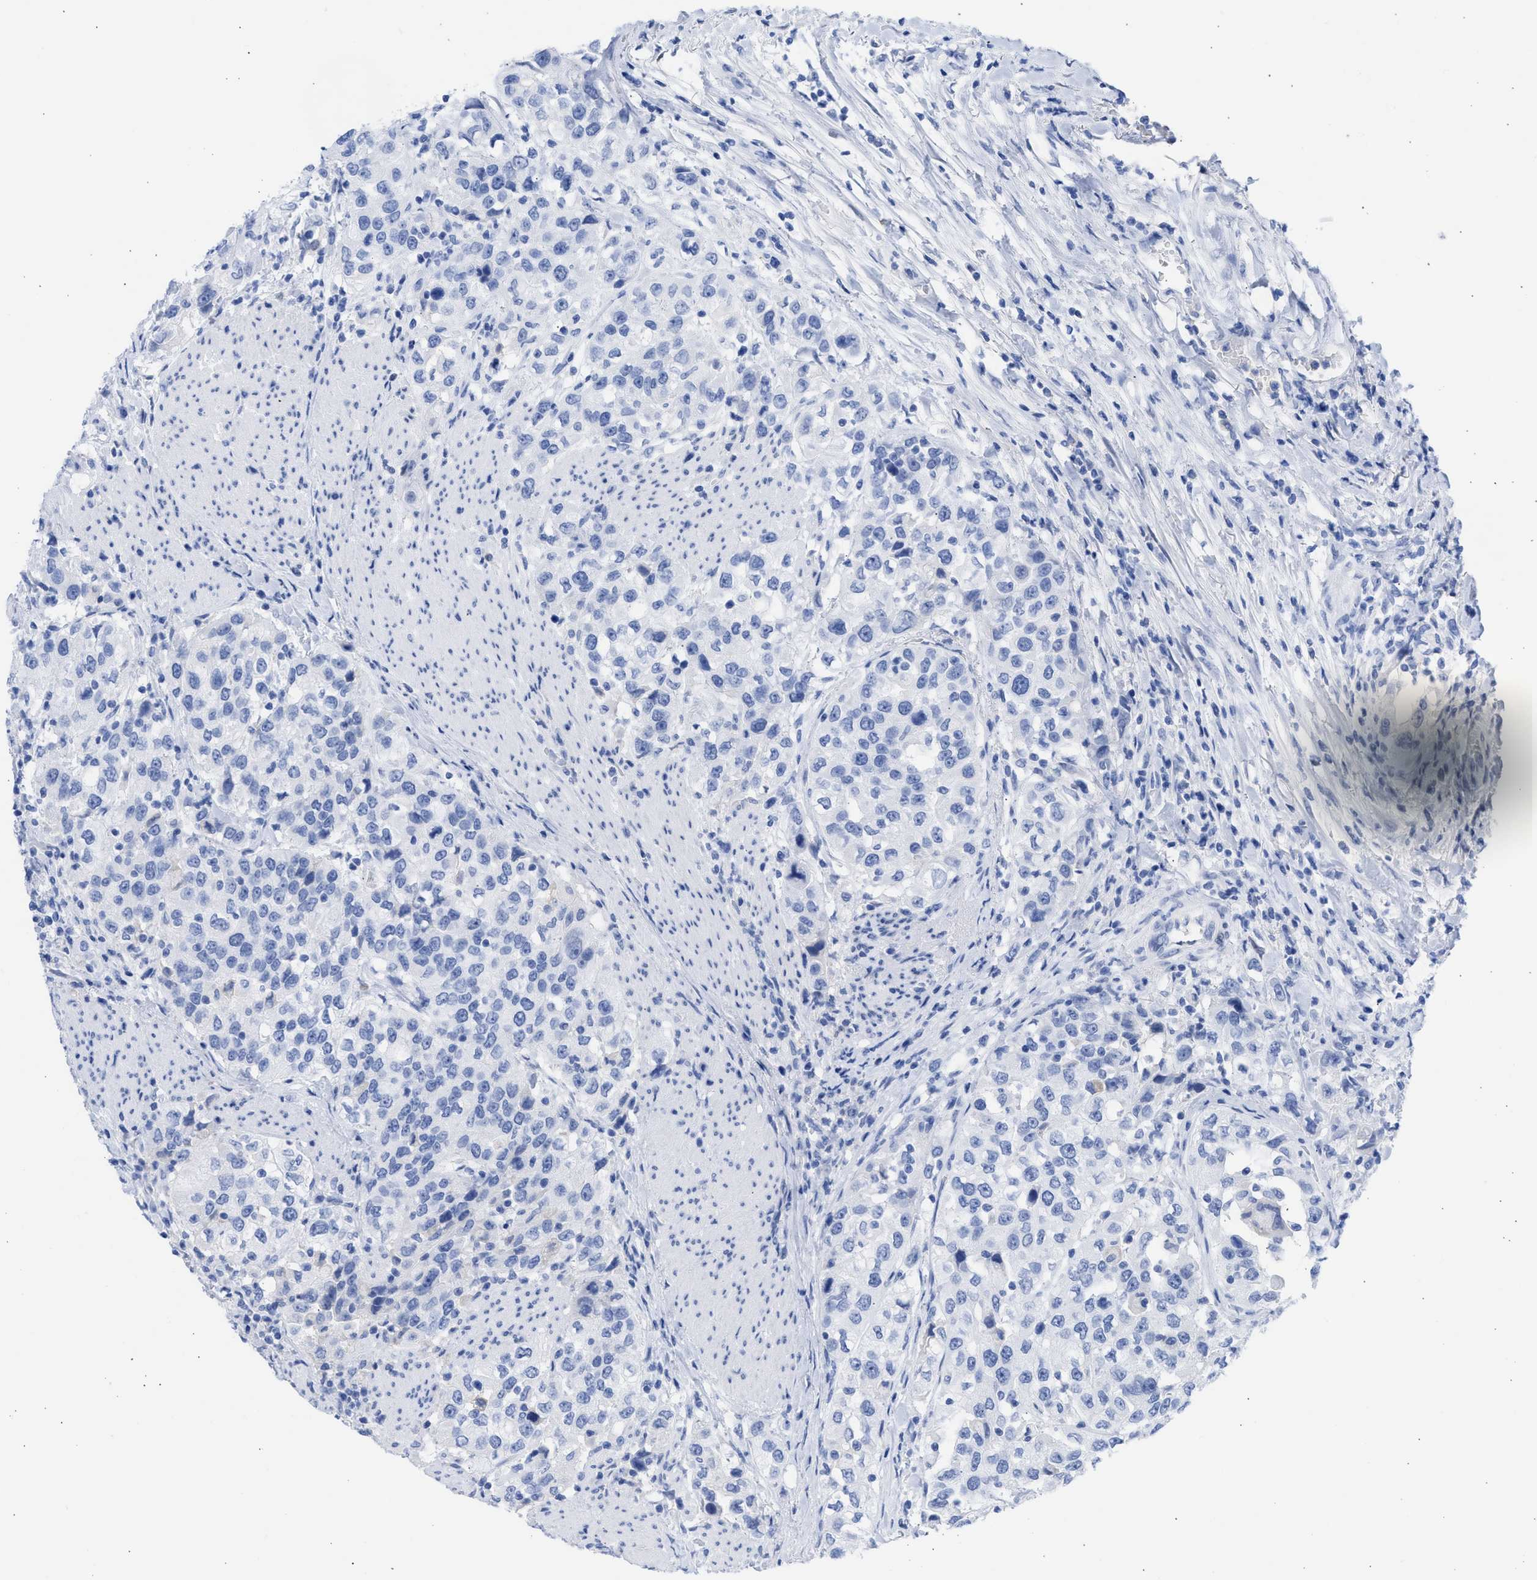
{"staining": {"intensity": "negative", "quantity": "none", "location": "none"}, "tissue": "urothelial cancer", "cell_type": "Tumor cells", "image_type": "cancer", "snomed": [{"axis": "morphology", "description": "Urothelial carcinoma, High grade"}, {"axis": "topography", "description": "Urinary bladder"}], "caption": "The micrograph demonstrates no significant staining in tumor cells of urothelial cancer. Brightfield microscopy of immunohistochemistry stained with DAB (3,3'-diaminobenzidine) (brown) and hematoxylin (blue), captured at high magnification.", "gene": "RSPH1", "patient": {"sex": "female", "age": 80}}